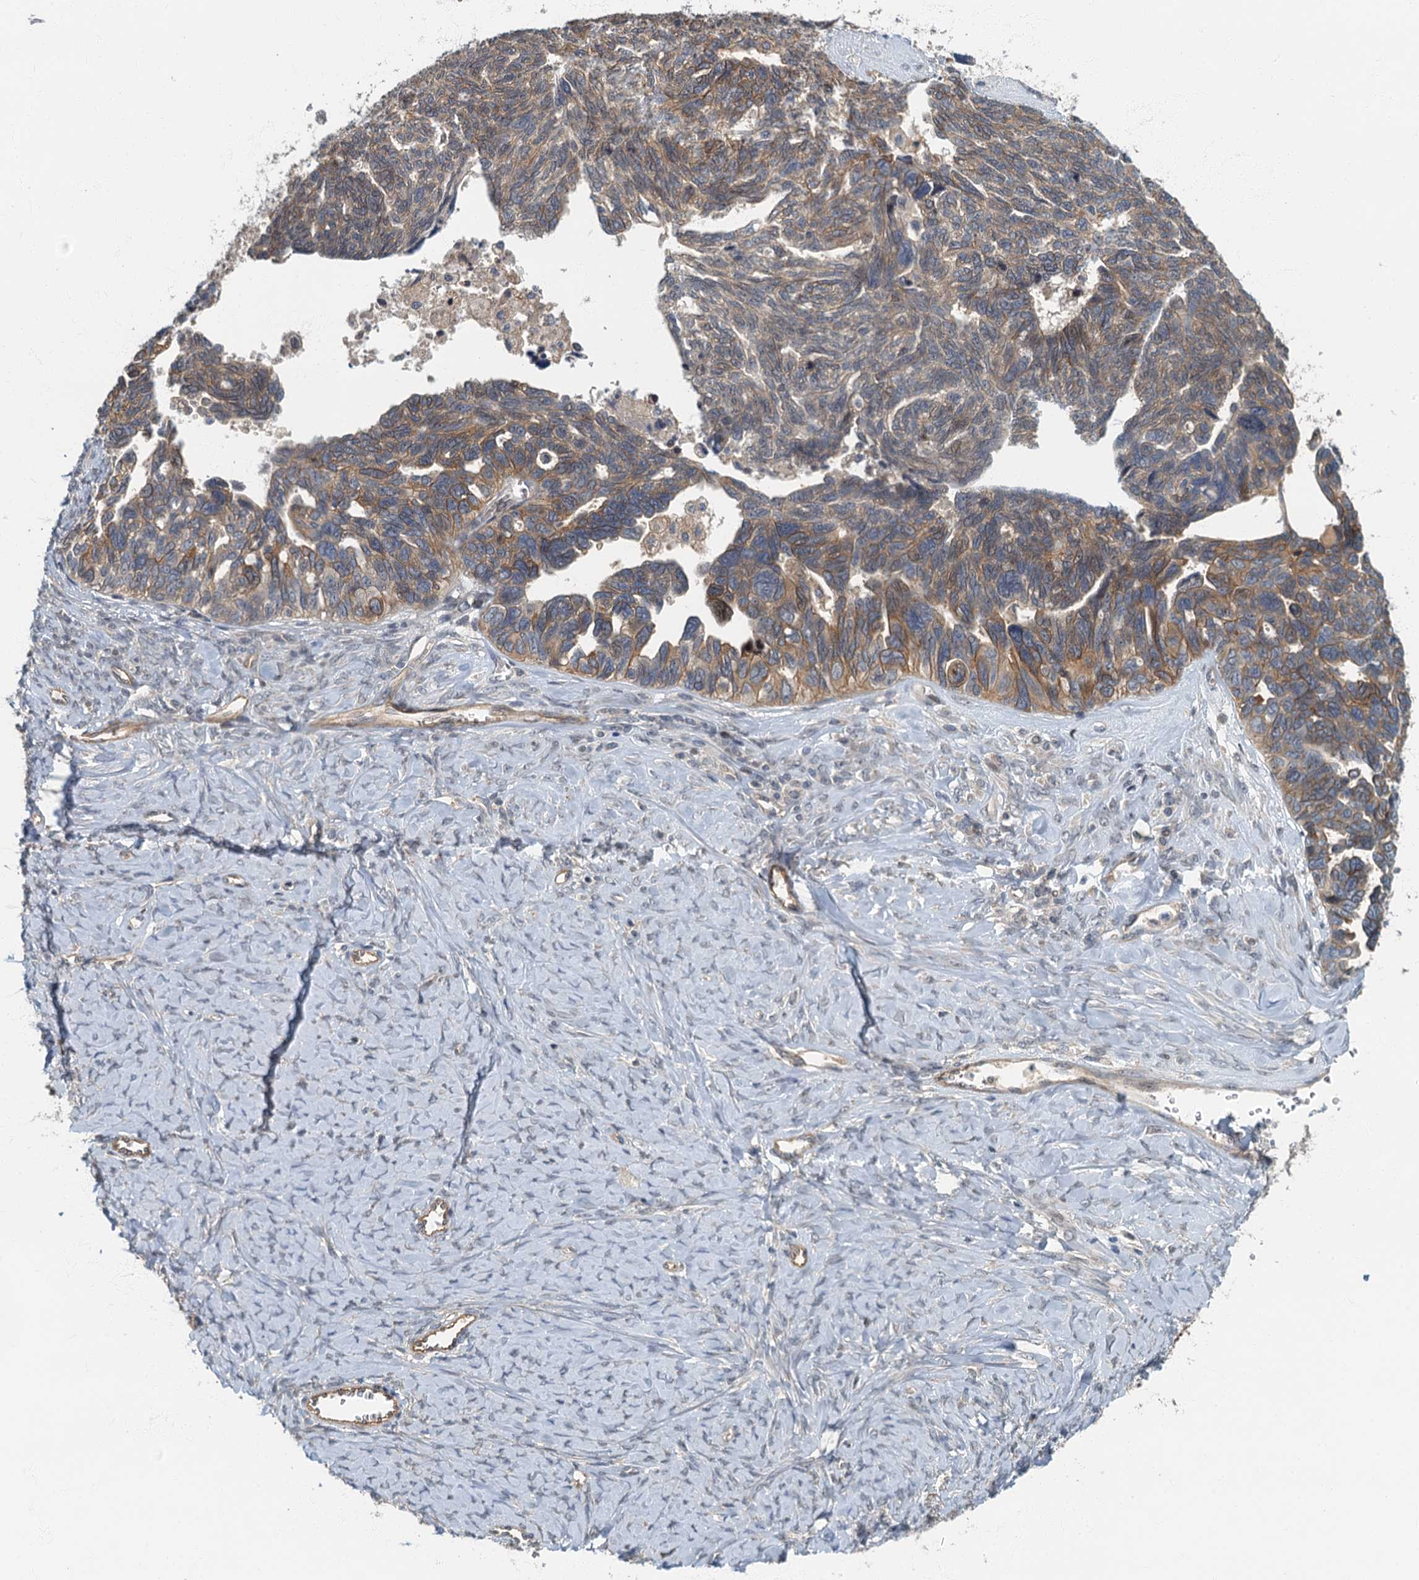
{"staining": {"intensity": "moderate", "quantity": "25%-75%", "location": "cytoplasmic/membranous"}, "tissue": "ovarian cancer", "cell_type": "Tumor cells", "image_type": "cancer", "snomed": [{"axis": "morphology", "description": "Cystadenocarcinoma, serous, NOS"}, {"axis": "topography", "description": "Ovary"}], "caption": "Brown immunohistochemical staining in serous cystadenocarcinoma (ovarian) reveals moderate cytoplasmic/membranous staining in approximately 25%-75% of tumor cells.", "gene": "CKAP2L", "patient": {"sex": "female", "age": 79}}